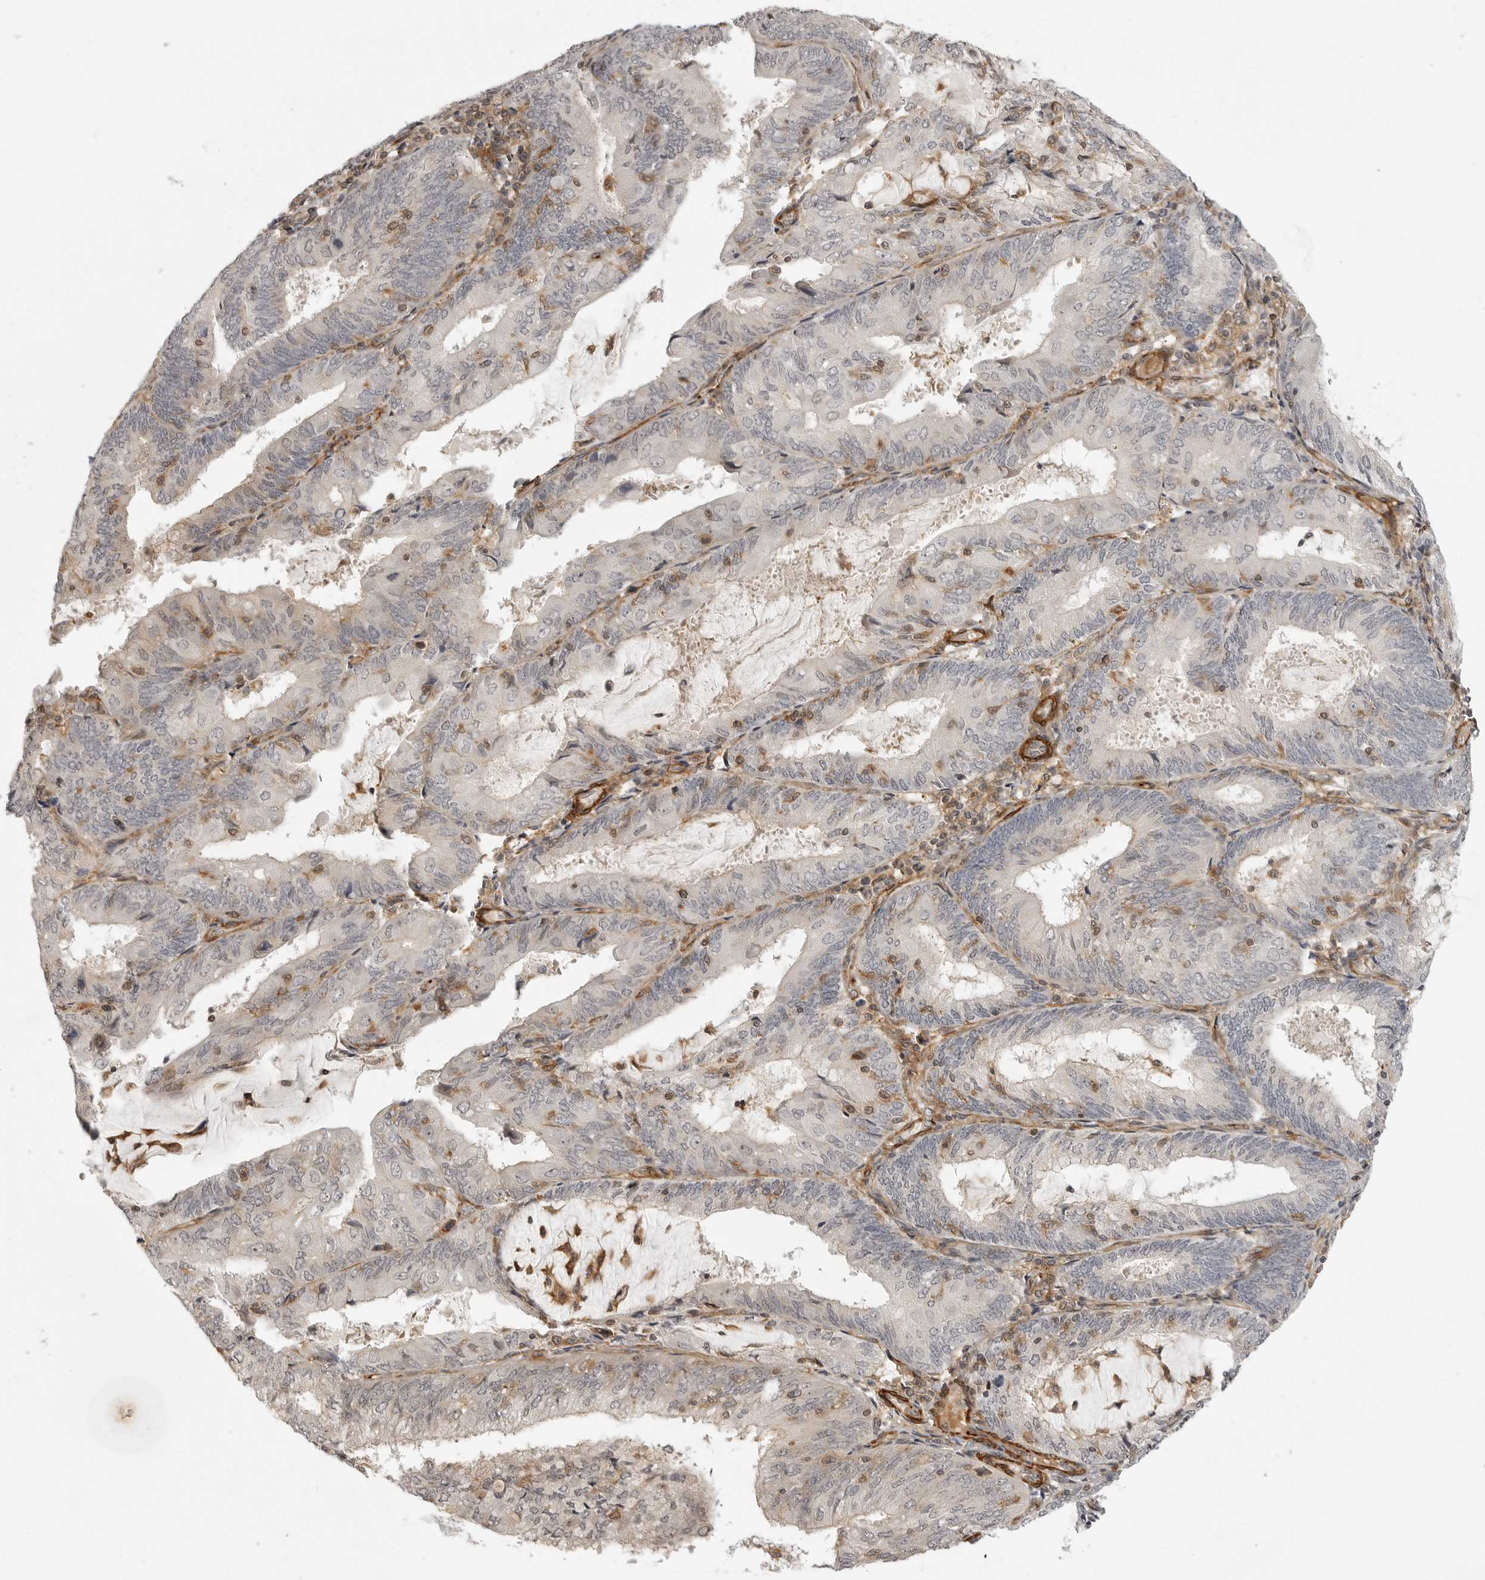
{"staining": {"intensity": "negative", "quantity": "none", "location": "none"}, "tissue": "endometrial cancer", "cell_type": "Tumor cells", "image_type": "cancer", "snomed": [{"axis": "morphology", "description": "Adenocarcinoma, NOS"}, {"axis": "topography", "description": "Endometrium"}], "caption": "The histopathology image shows no significant expression in tumor cells of adenocarcinoma (endometrial).", "gene": "TUT4", "patient": {"sex": "female", "age": 81}}